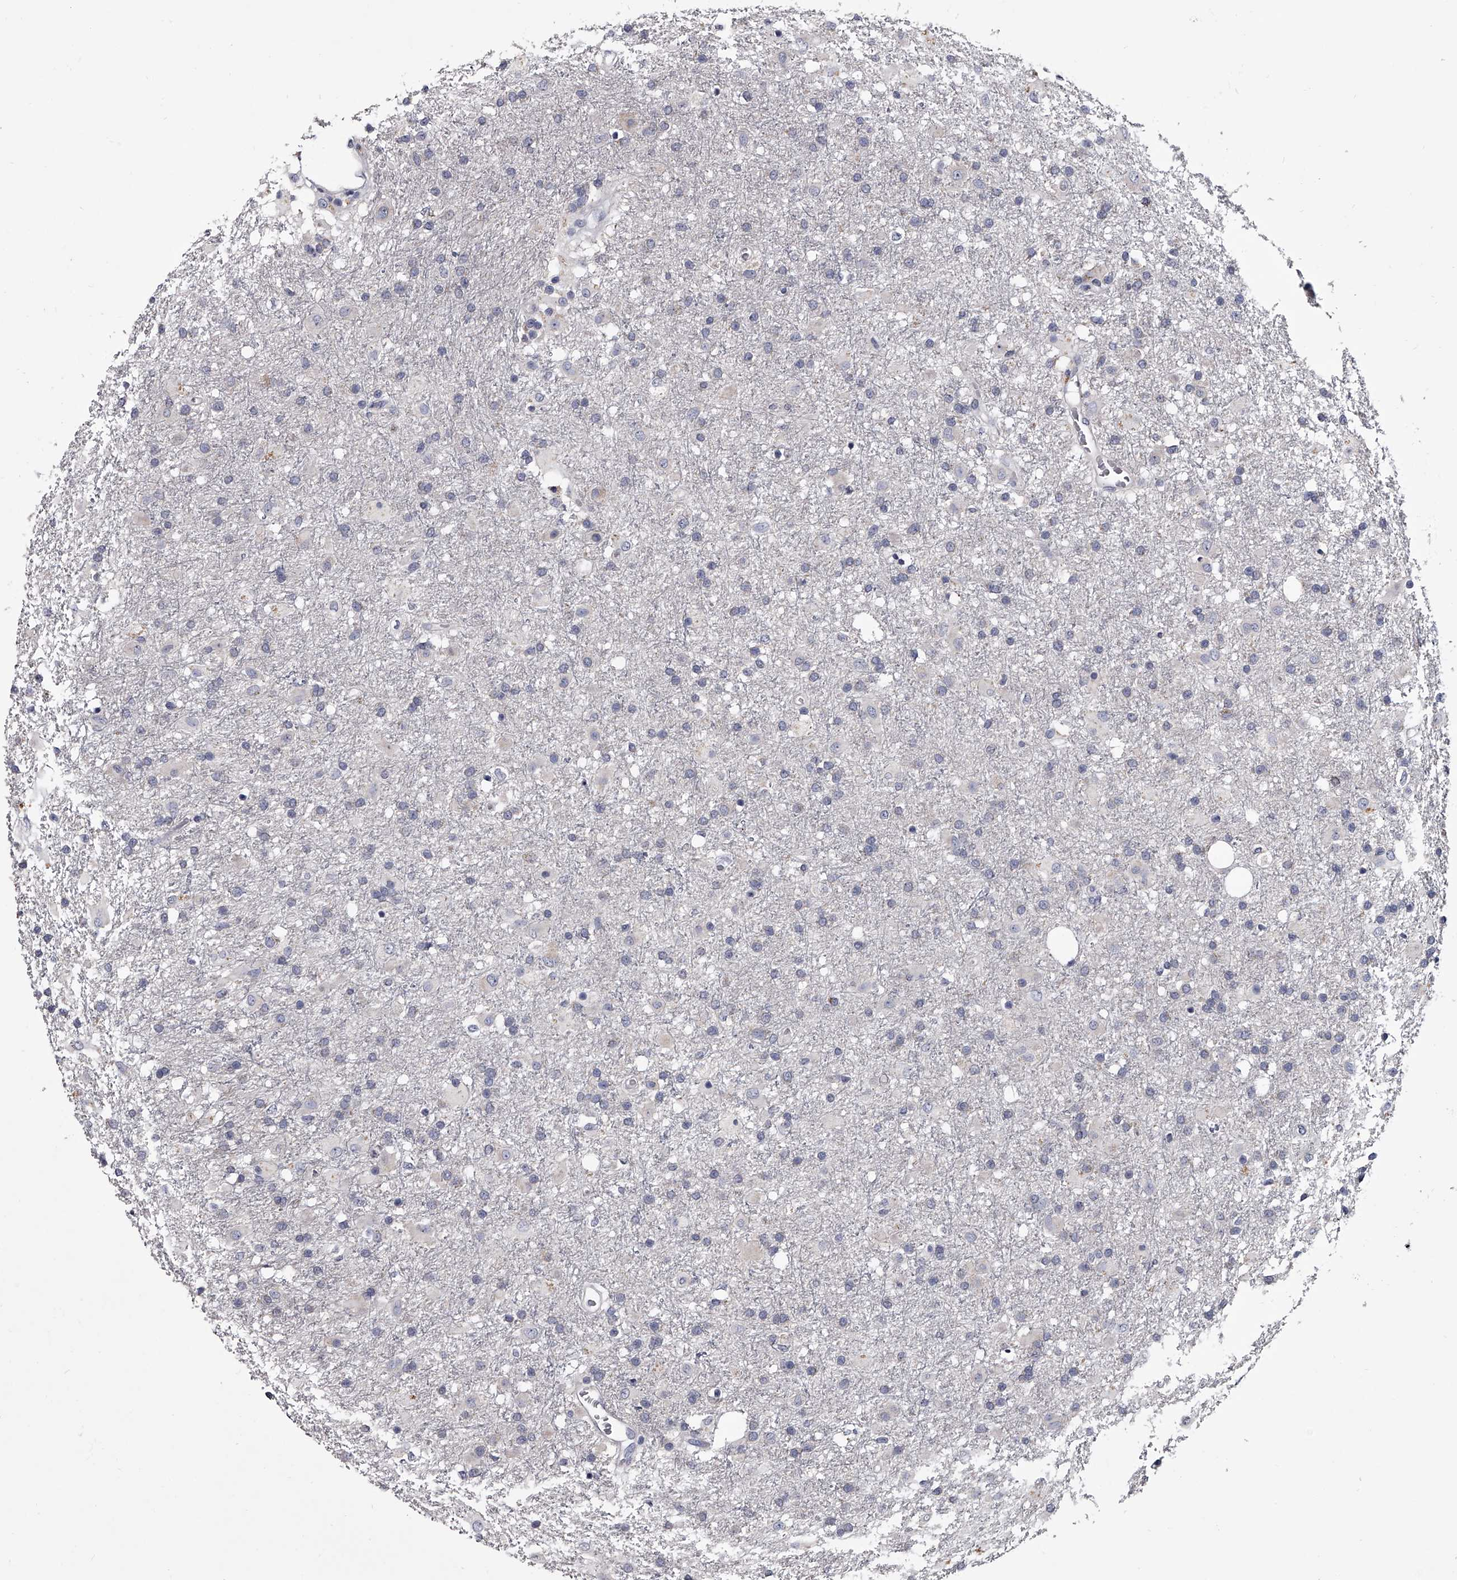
{"staining": {"intensity": "negative", "quantity": "none", "location": "none"}, "tissue": "glioma", "cell_type": "Tumor cells", "image_type": "cancer", "snomed": [{"axis": "morphology", "description": "Glioma, malignant, Low grade"}, {"axis": "topography", "description": "Brain"}], "caption": "Immunohistochemistry (IHC) of malignant glioma (low-grade) reveals no staining in tumor cells. (DAB (3,3'-diaminobenzidine) immunohistochemistry (IHC) with hematoxylin counter stain).", "gene": "GAPVD1", "patient": {"sex": "male", "age": 65}}